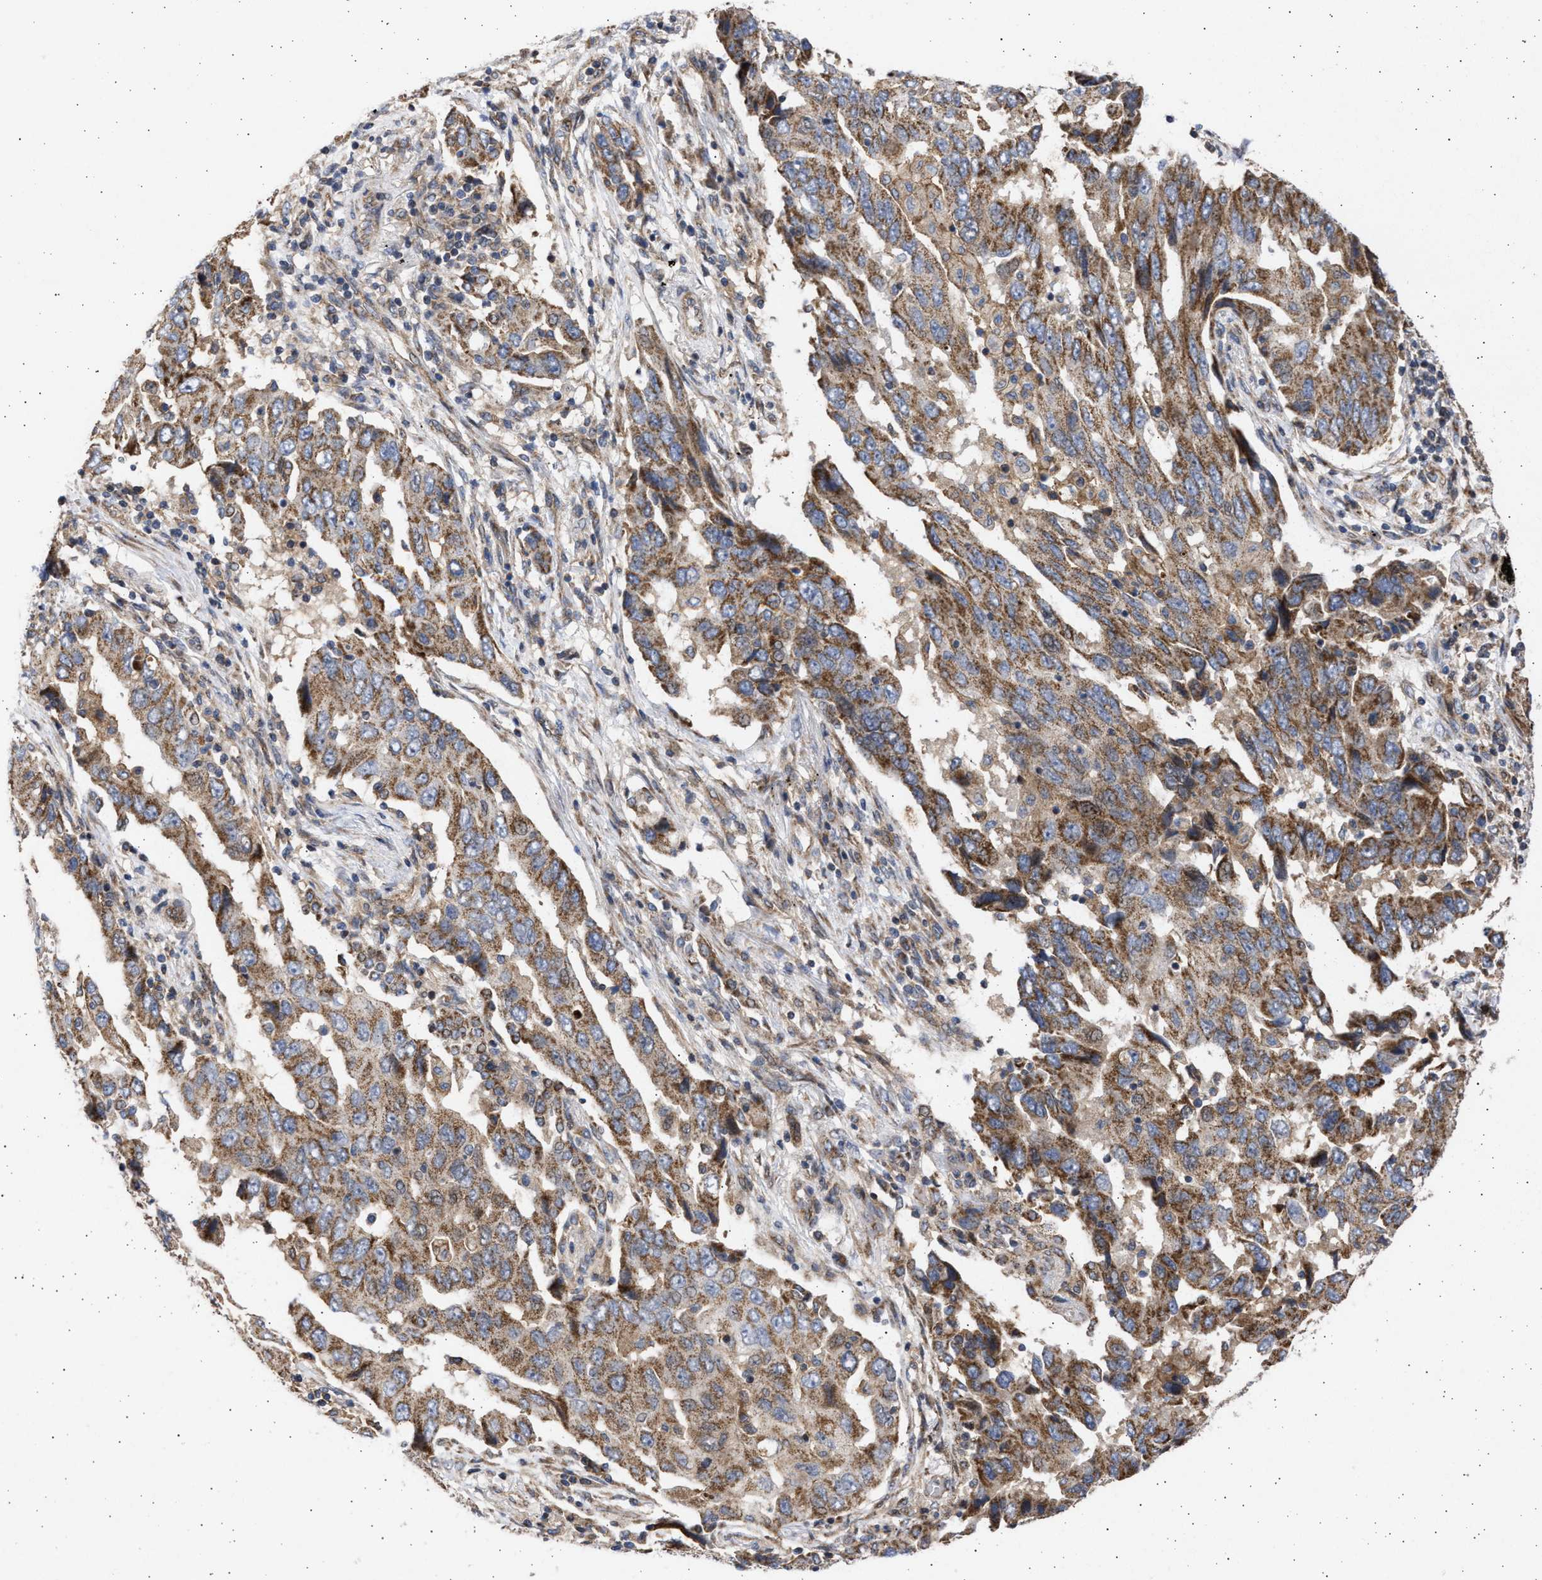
{"staining": {"intensity": "strong", "quantity": "25%-75%", "location": "cytoplasmic/membranous"}, "tissue": "lung cancer", "cell_type": "Tumor cells", "image_type": "cancer", "snomed": [{"axis": "morphology", "description": "Adenocarcinoma, NOS"}, {"axis": "topography", "description": "Lung"}], "caption": "Immunohistochemistry (IHC) of human lung cancer (adenocarcinoma) shows high levels of strong cytoplasmic/membranous expression in approximately 25%-75% of tumor cells.", "gene": "TTC19", "patient": {"sex": "female", "age": 65}}